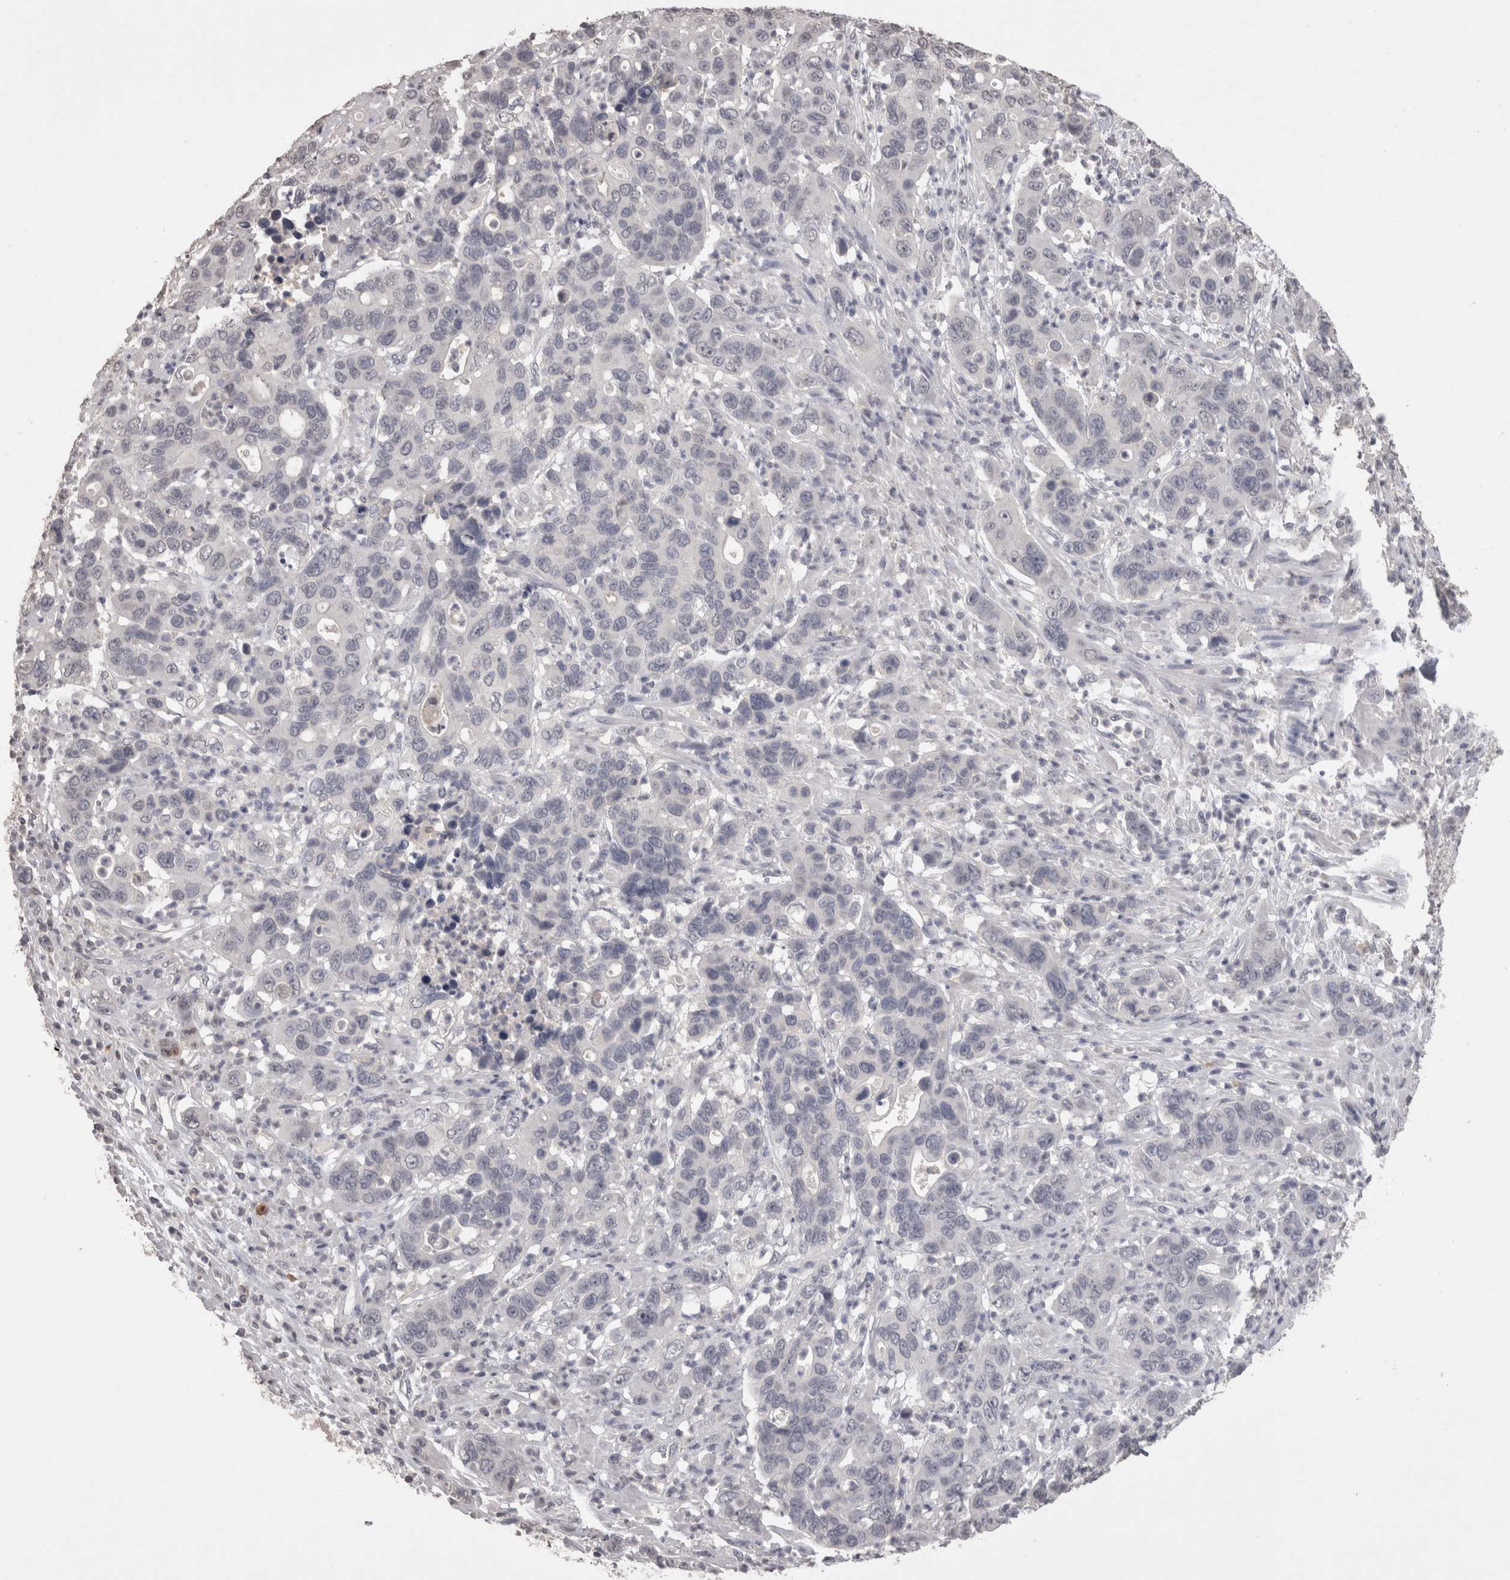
{"staining": {"intensity": "negative", "quantity": "none", "location": "none"}, "tissue": "pancreatic cancer", "cell_type": "Tumor cells", "image_type": "cancer", "snomed": [{"axis": "morphology", "description": "Adenocarcinoma, NOS"}, {"axis": "topography", "description": "Pancreas"}], "caption": "This photomicrograph is of pancreatic cancer stained with immunohistochemistry to label a protein in brown with the nuclei are counter-stained blue. There is no expression in tumor cells. (DAB (3,3'-diaminobenzidine) immunohistochemistry (IHC) with hematoxylin counter stain).", "gene": "LAX1", "patient": {"sex": "female", "age": 71}}